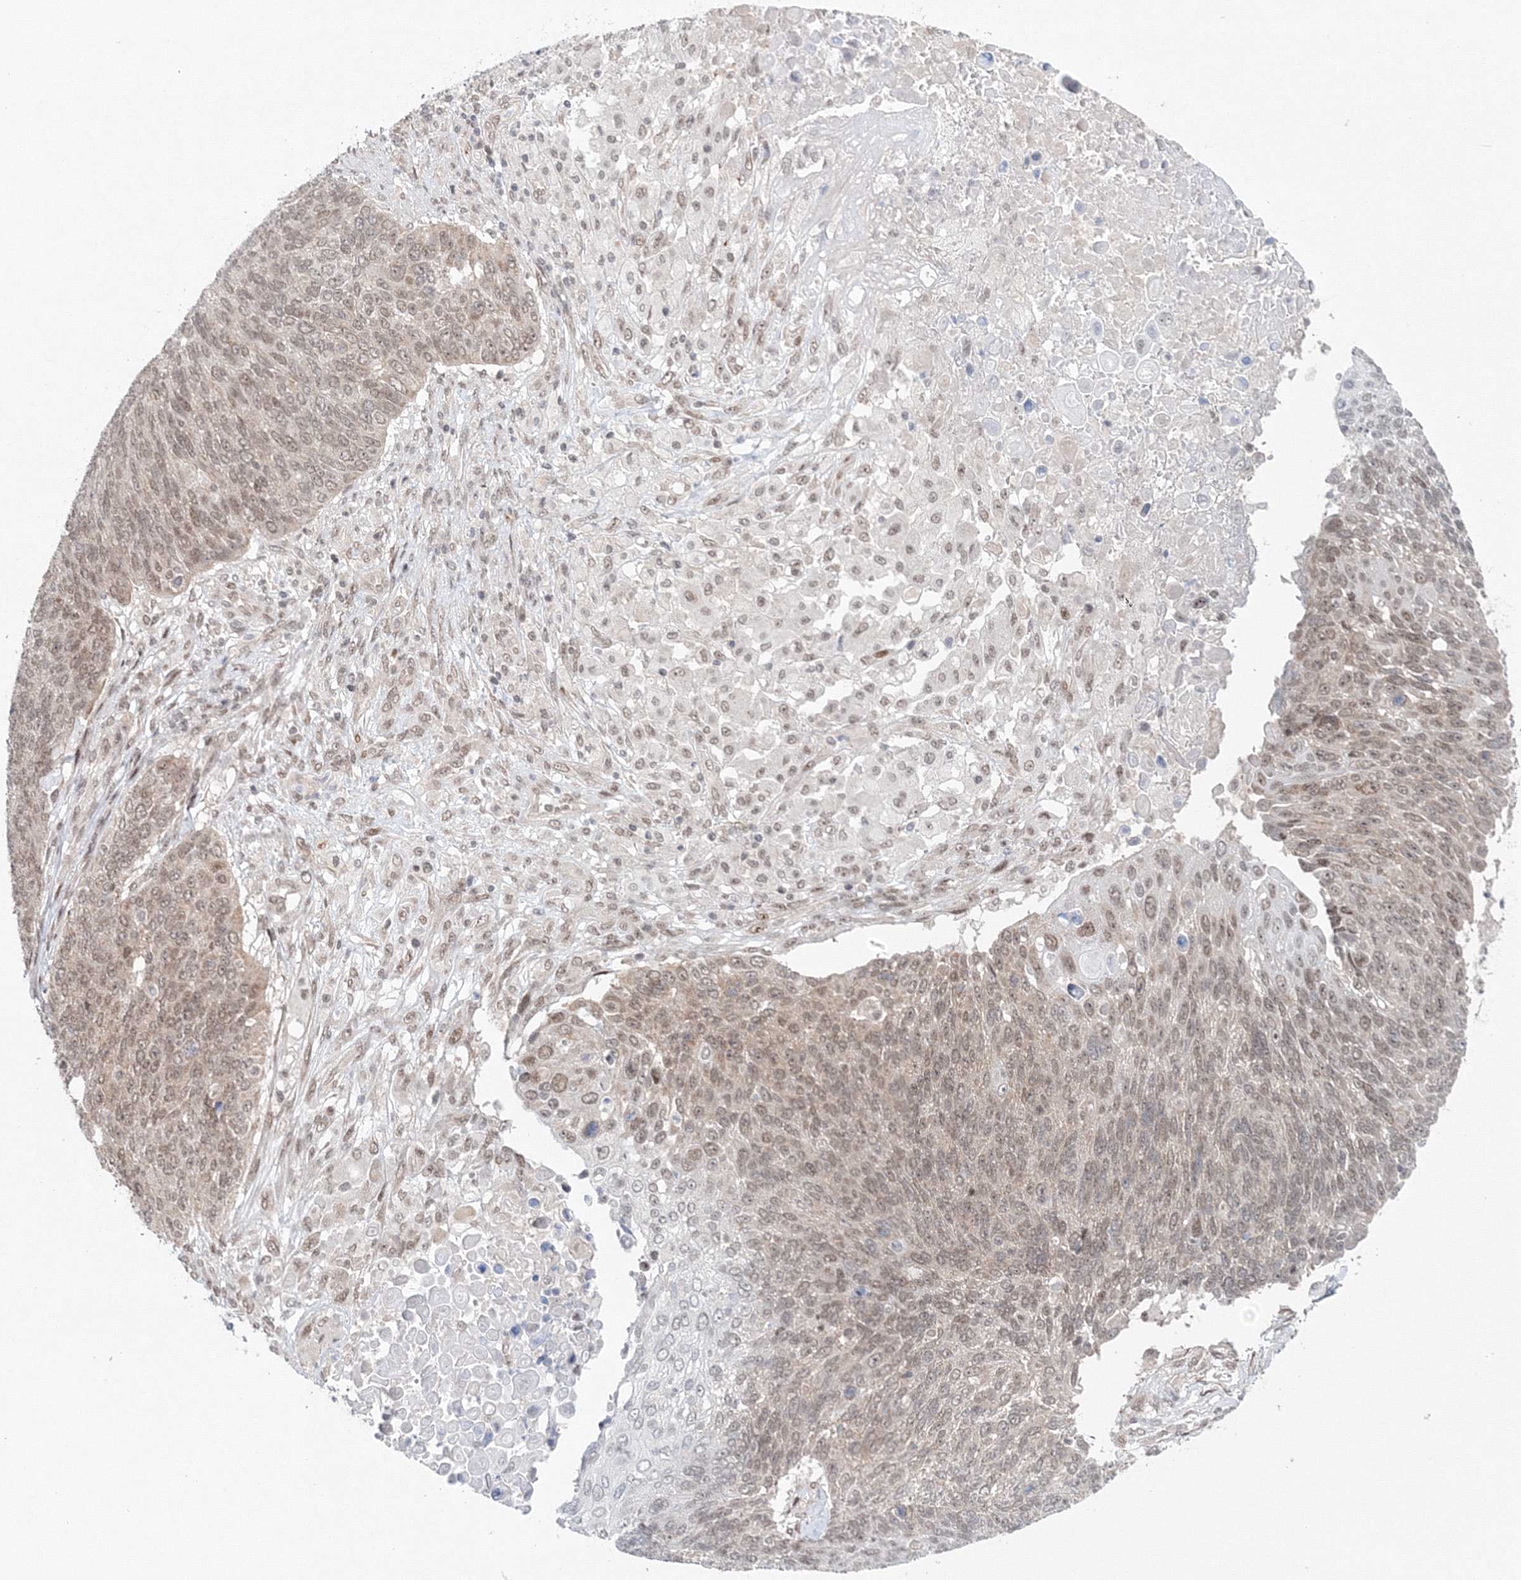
{"staining": {"intensity": "weak", "quantity": "25%-75%", "location": "nuclear"}, "tissue": "lung cancer", "cell_type": "Tumor cells", "image_type": "cancer", "snomed": [{"axis": "morphology", "description": "Squamous cell carcinoma, NOS"}, {"axis": "topography", "description": "Lung"}], "caption": "Weak nuclear staining for a protein is seen in approximately 25%-75% of tumor cells of squamous cell carcinoma (lung) using immunohistochemistry.", "gene": "NOA1", "patient": {"sex": "male", "age": 66}}